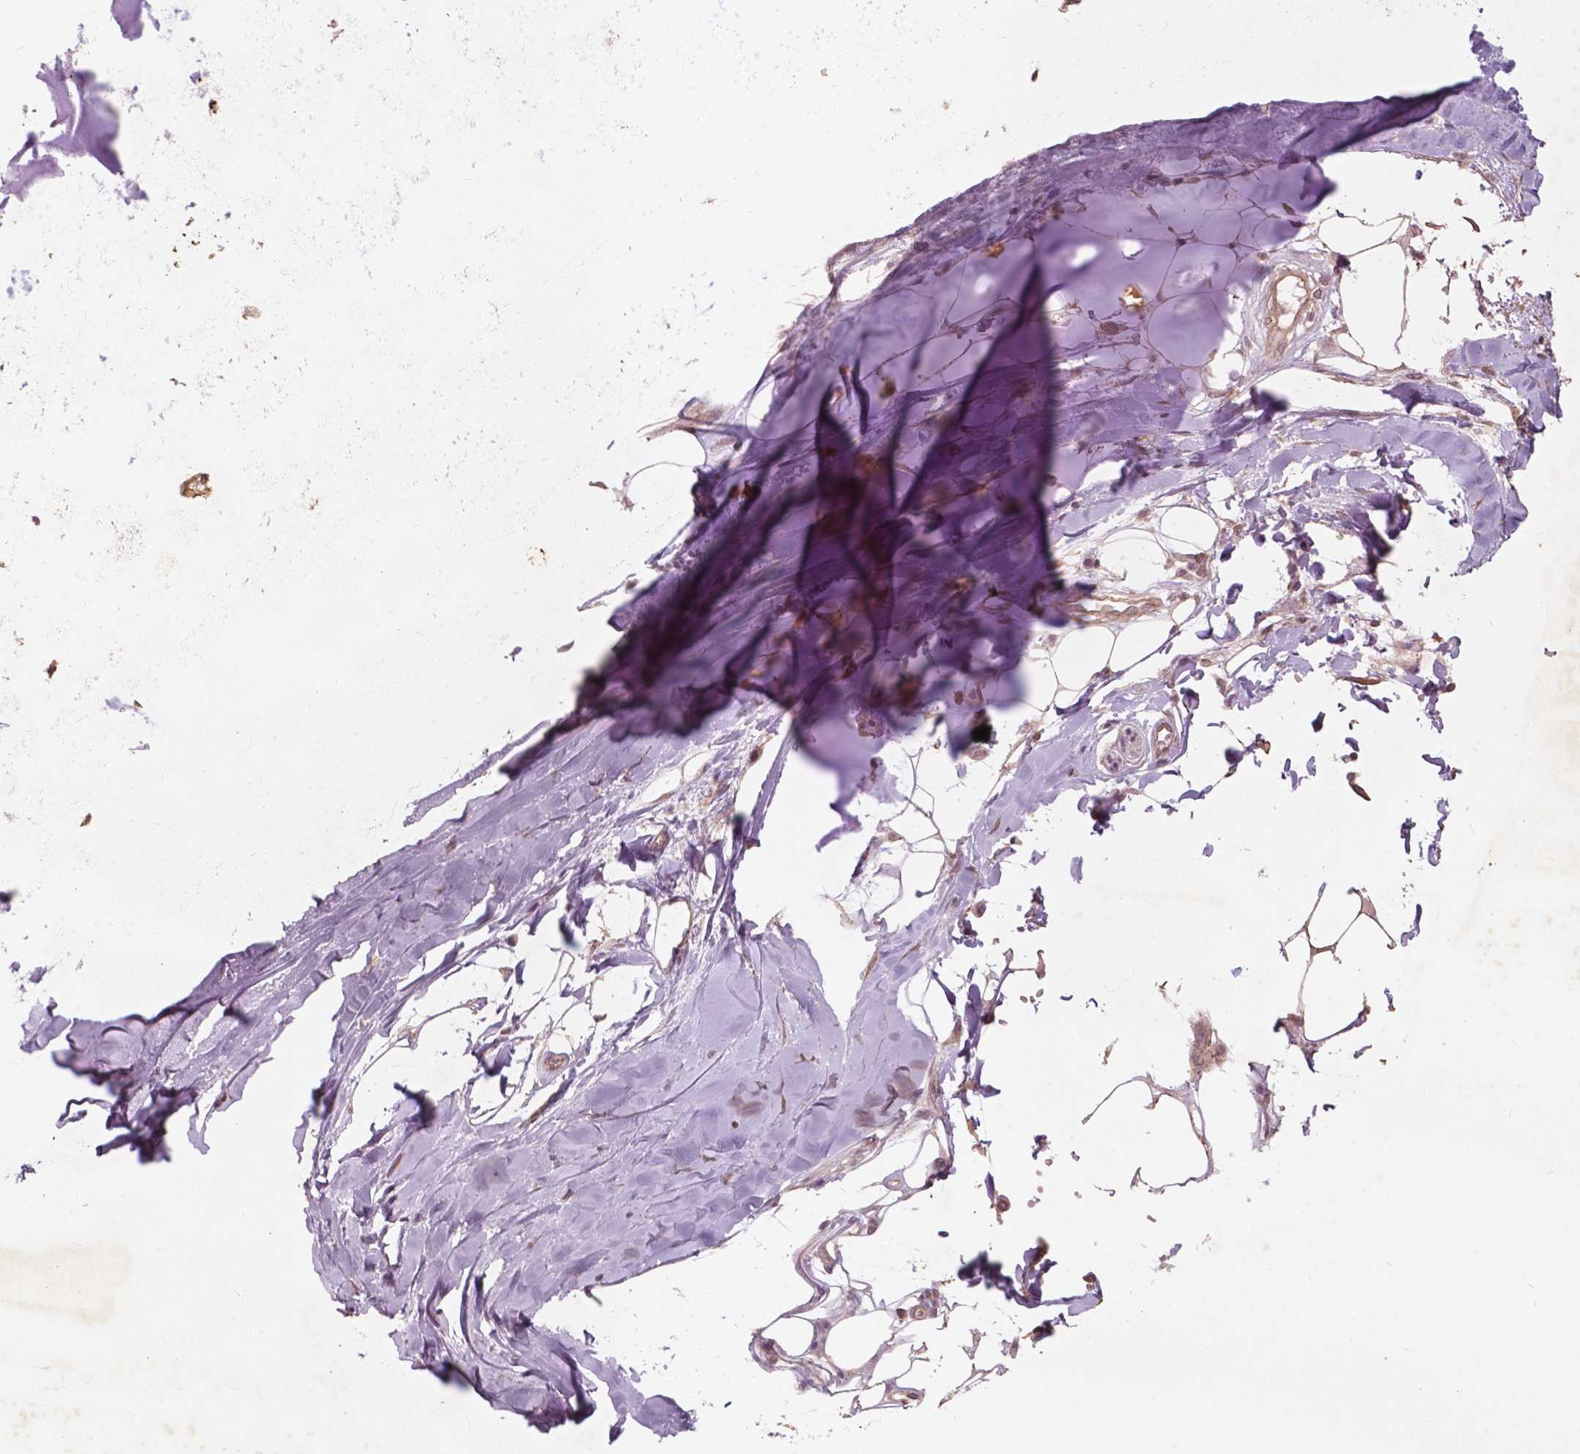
{"staining": {"intensity": "moderate", "quantity": "25%-75%", "location": "cytoplasmic/membranous"}, "tissue": "adipose tissue", "cell_type": "Adipocytes", "image_type": "normal", "snomed": [{"axis": "morphology", "description": "Normal tissue, NOS"}, {"axis": "morphology", "description": "Squamous cell carcinoma, NOS"}, {"axis": "topography", "description": "Cartilage tissue"}, {"axis": "topography", "description": "Bronchus"}, {"axis": "topography", "description": "Lung"}], "caption": "Immunohistochemical staining of normal adipose tissue demonstrates medium levels of moderate cytoplasmic/membranous staining in about 25%-75% of adipocytes.", "gene": "RFPL4B", "patient": {"sex": "male", "age": 66}}